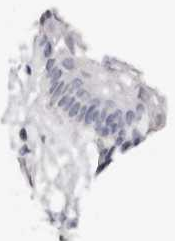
{"staining": {"intensity": "negative", "quantity": "none", "location": "none"}, "tissue": "vagina", "cell_type": "Squamous epithelial cells", "image_type": "normal", "snomed": [{"axis": "morphology", "description": "Normal tissue, NOS"}, {"axis": "topography", "description": "Vagina"}], "caption": "This image is of benign vagina stained with immunohistochemistry to label a protein in brown with the nuclei are counter-stained blue. There is no staining in squamous epithelial cells.", "gene": "DNASE1", "patient": {"sex": "female", "age": 32}}